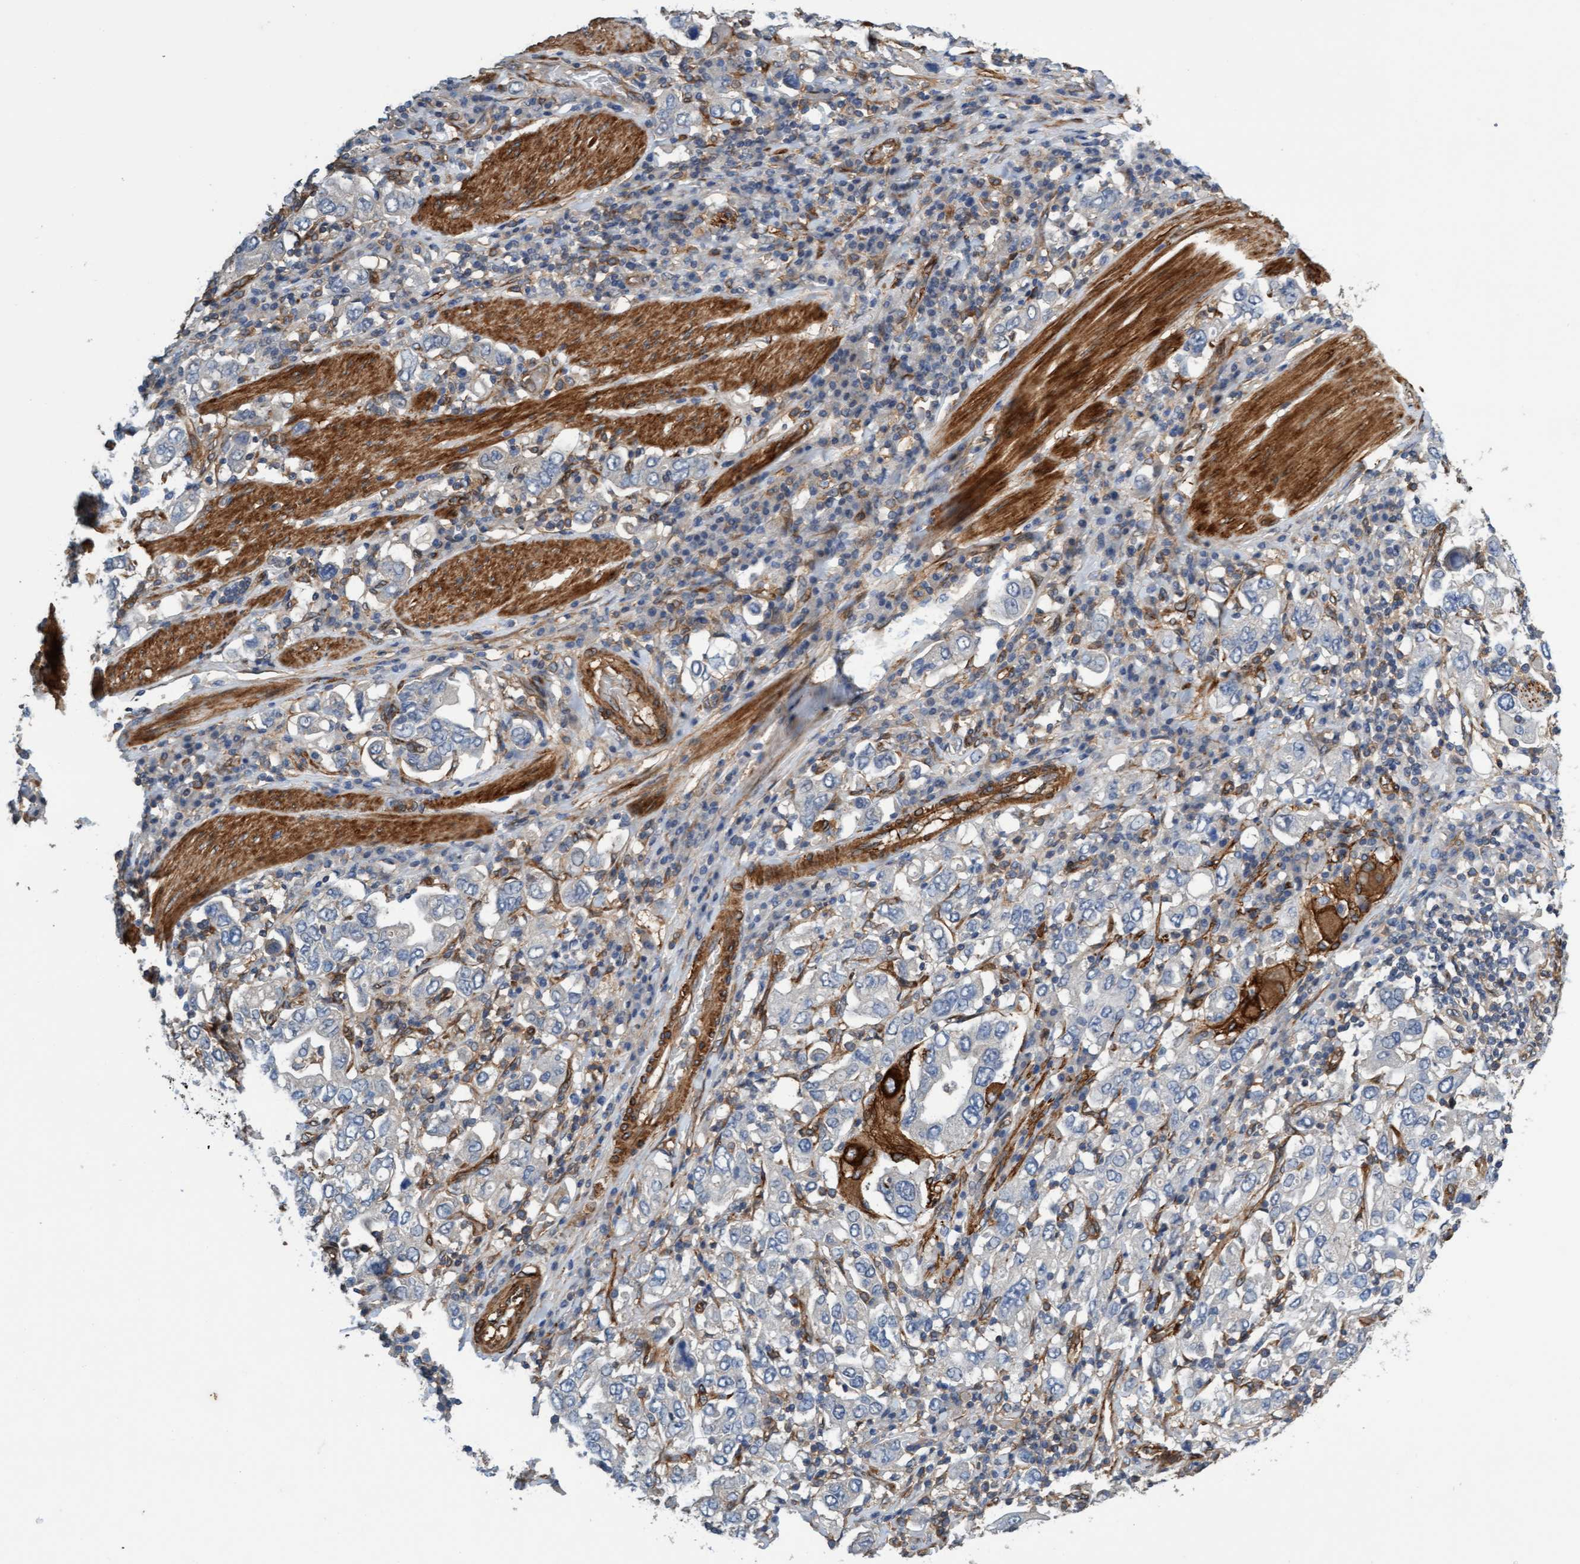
{"staining": {"intensity": "negative", "quantity": "none", "location": "none"}, "tissue": "stomach cancer", "cell_type": "Tumor cells", "image_type": "cancer", "snomed": [{"axis": "morphology", "description": "Adenocarcinoma, NOS"}, {"axis": "topography", "description": "Stomach, upper"}], "caption": "A micrograph of human stomach adenocarcinoma is negative for staining in tumor cells. (DAB (3,3'-diaminobenzidine) immunohistochemistry (IHC) visualized using brightfield microscopy, high magnification).", "gene": "FMNL3", "patient": {"sex": "male", "age": 62}}